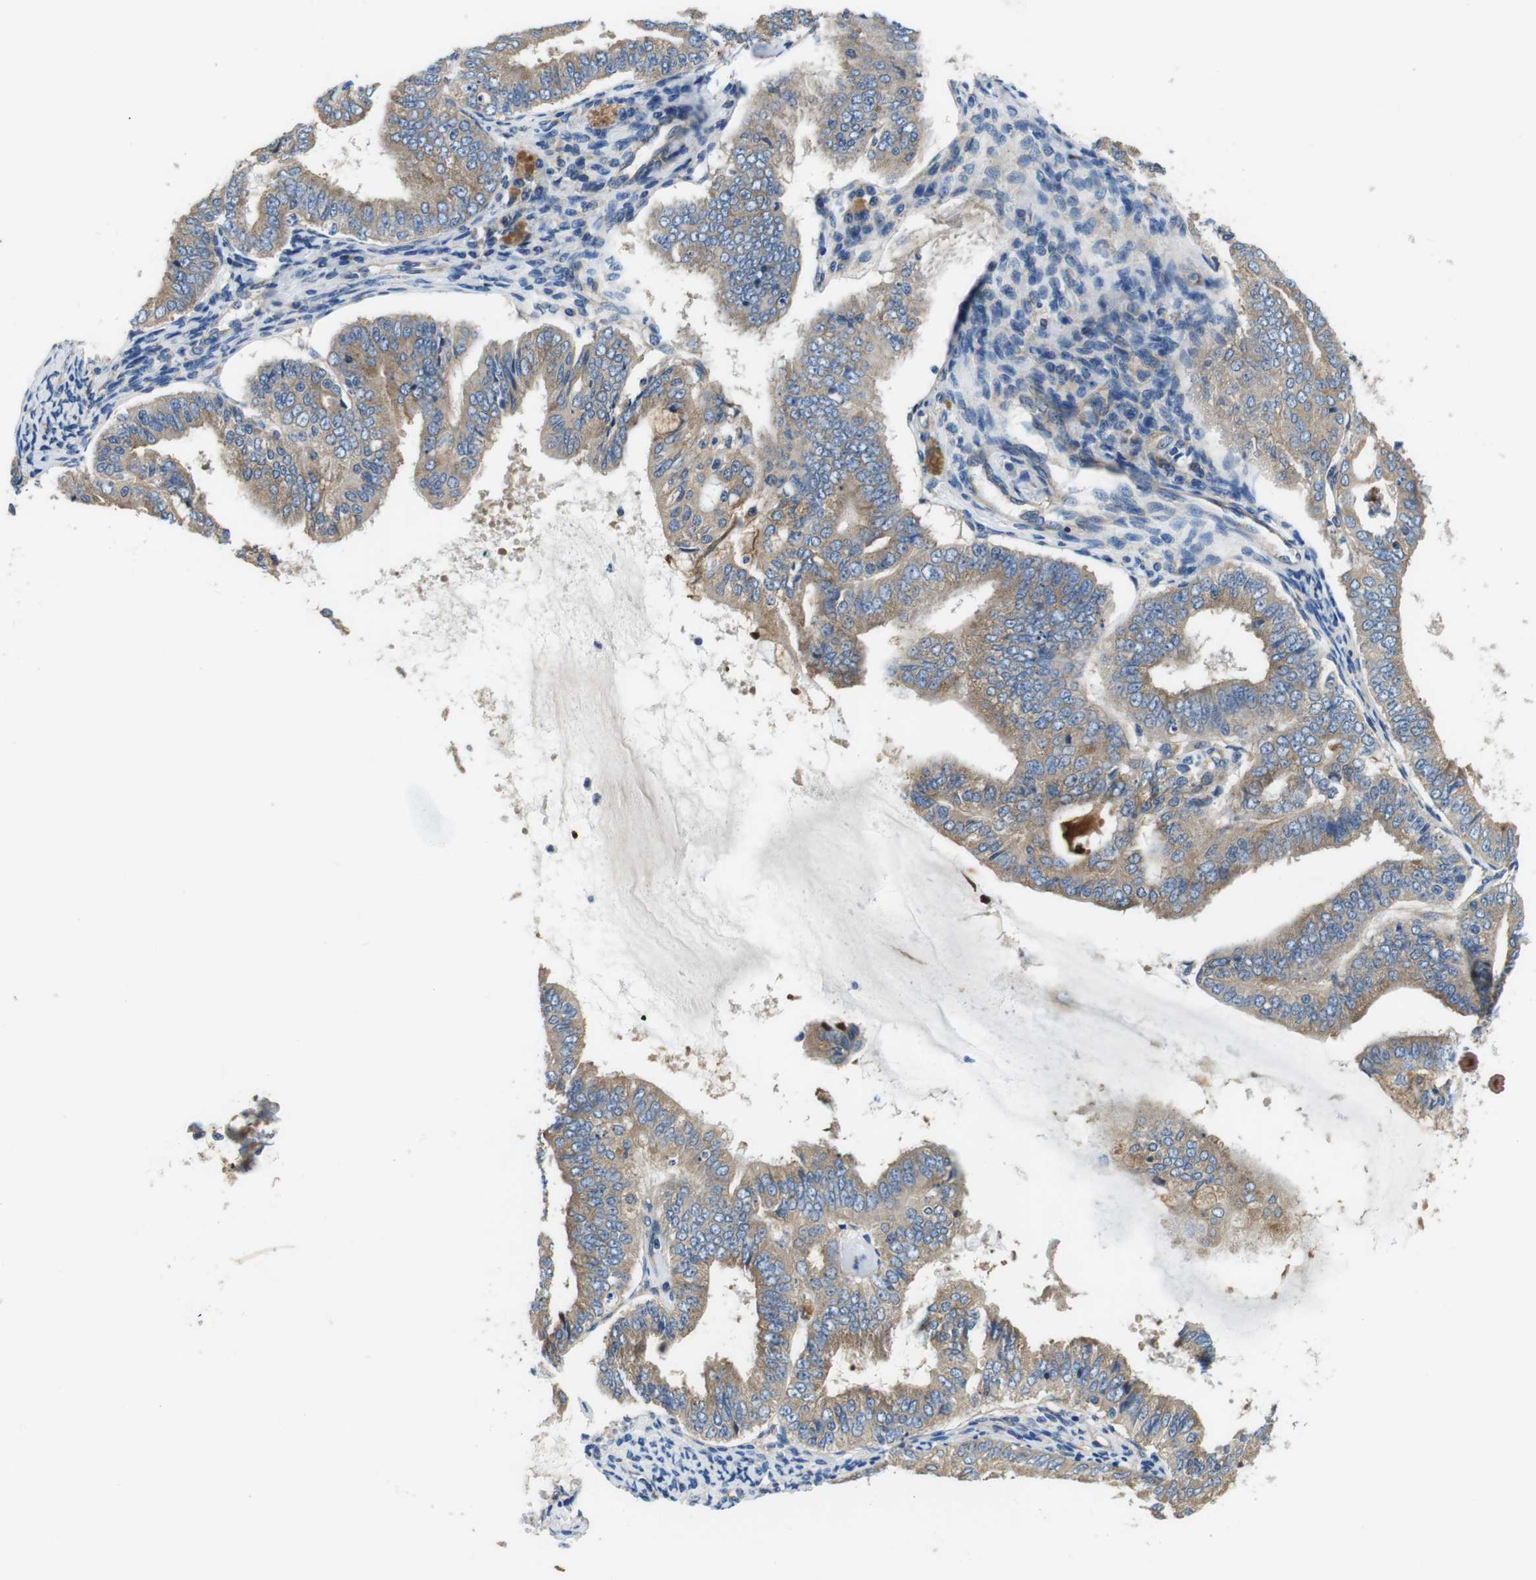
{"staining": {"intensity": "moderate", "quantity": ">75%", "location": "cytoplasmic/membranous"}, "tissue": "endometrial cancer", "cell_type": "Tumor cells", "image_type": "cancer", "snomed": [{"axis": "morphology", "description": "Adenocarcinoma, NOS"}, {"axis": "topography", "description": "Endometrium"}], "caption": "Endometrial cancer tissue shows moderate cytoplasmic/membranous positivity in approximately >75% of tumor cells, visualized by immunohistochemistry. (DAB (3,3'-diaminobenzidine) IHC with brightfield microscopy, high magnification).", "gene": "DENND4C", "patient": {"sex": "female", "age": 63}}